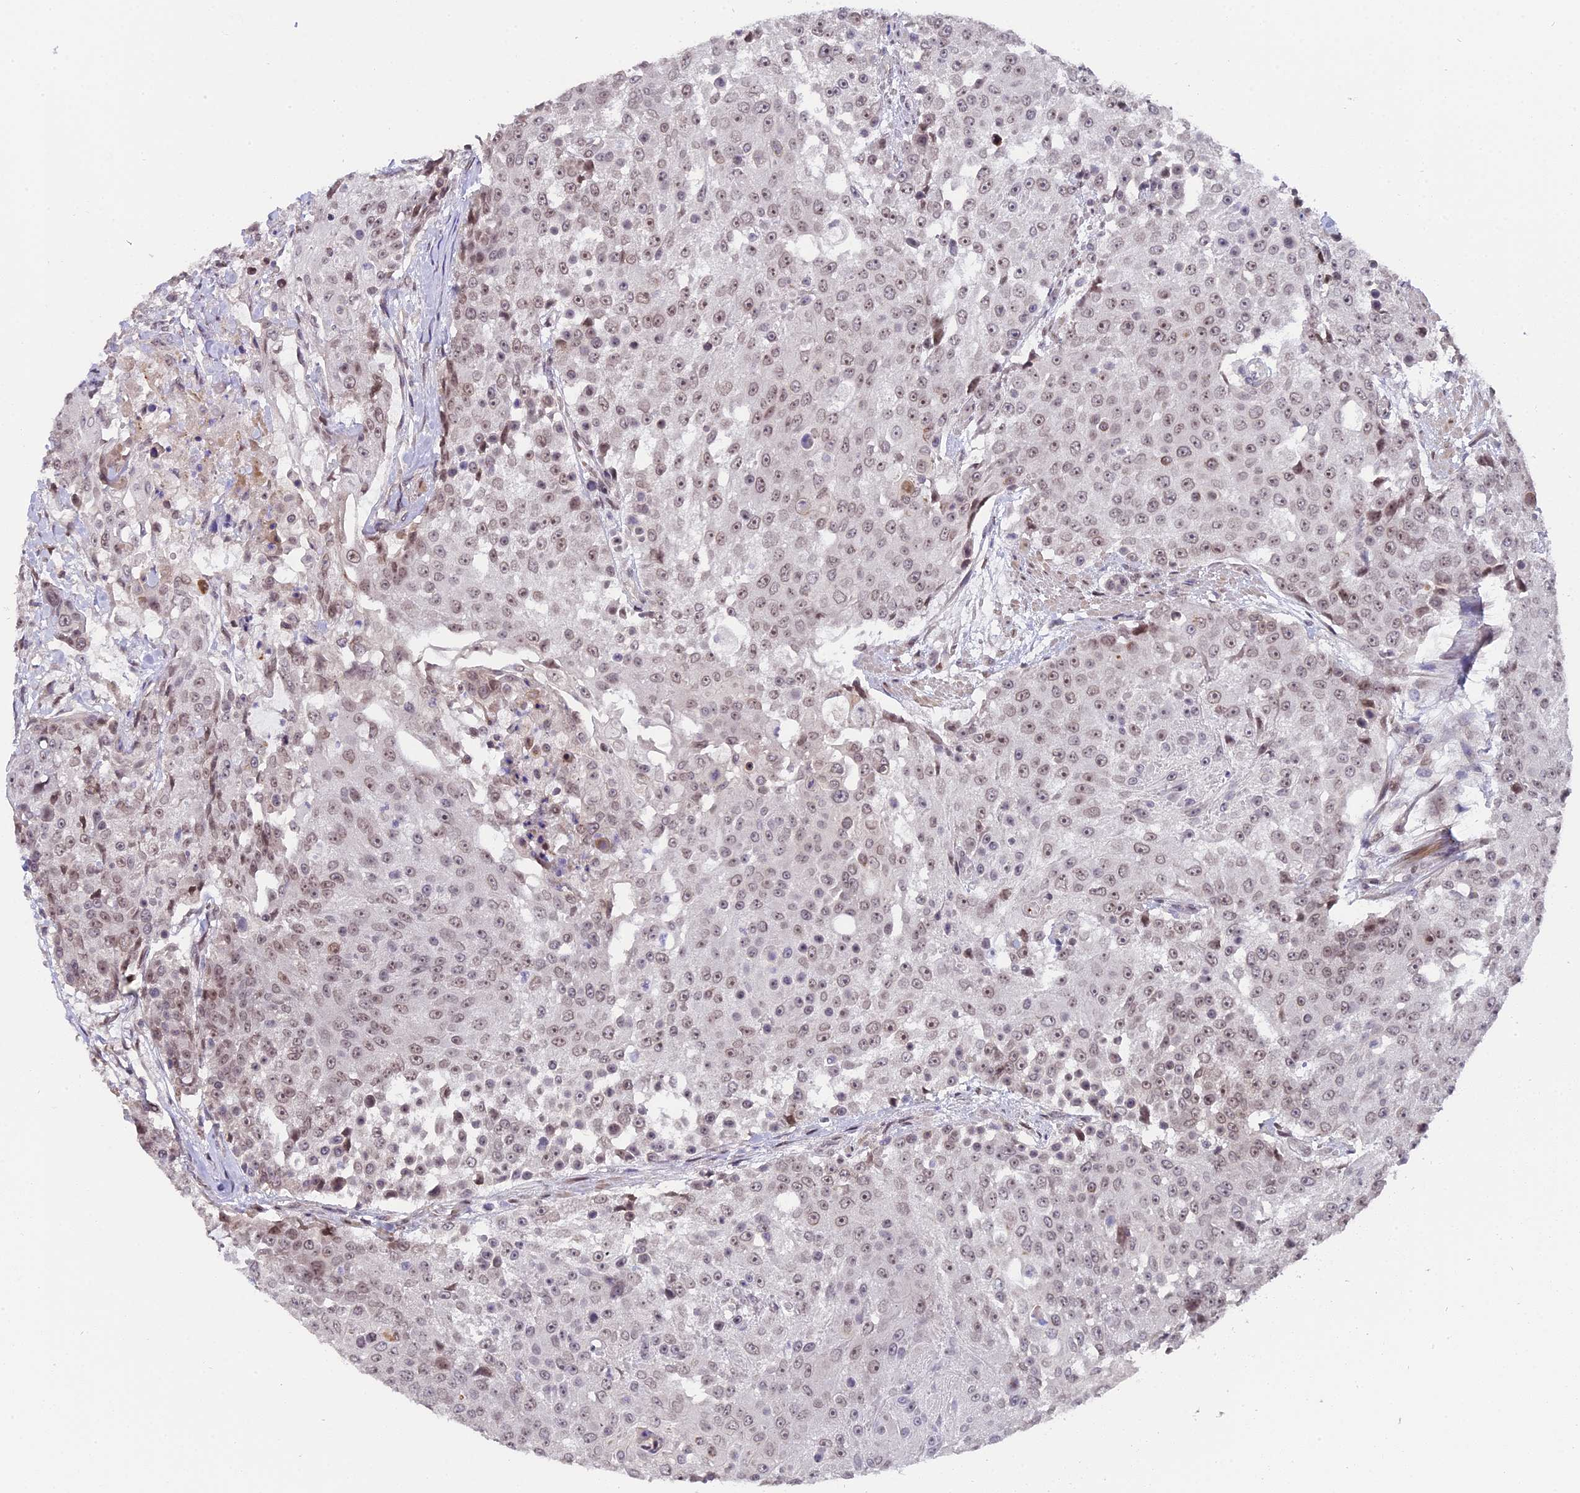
{"staining": {"intensity": "weak", "quantity": "25%-75%", "location": "nuclear"}, "tissue": "urothelial cancer", "cell_type": "Tumor cells", "image_type": "cancer", "snomed": [{"axis": "morphology", "description": "Urothelial carcinoma, High grade"}, {"axis": "topography", "description": "Urinary bladder"}], "caption": "The immunohistochemical stain labels weak nuclear positivity in tumor cells of urothelial cancer tissue. Using DAB (3,3'-diaminobenzidine) (brown) and hematoxylin (blue) stains, captured at high magnification using brightfield microscopy.", "gene": "PYGO1", "patient": {"sex": "female", "age": 63}}